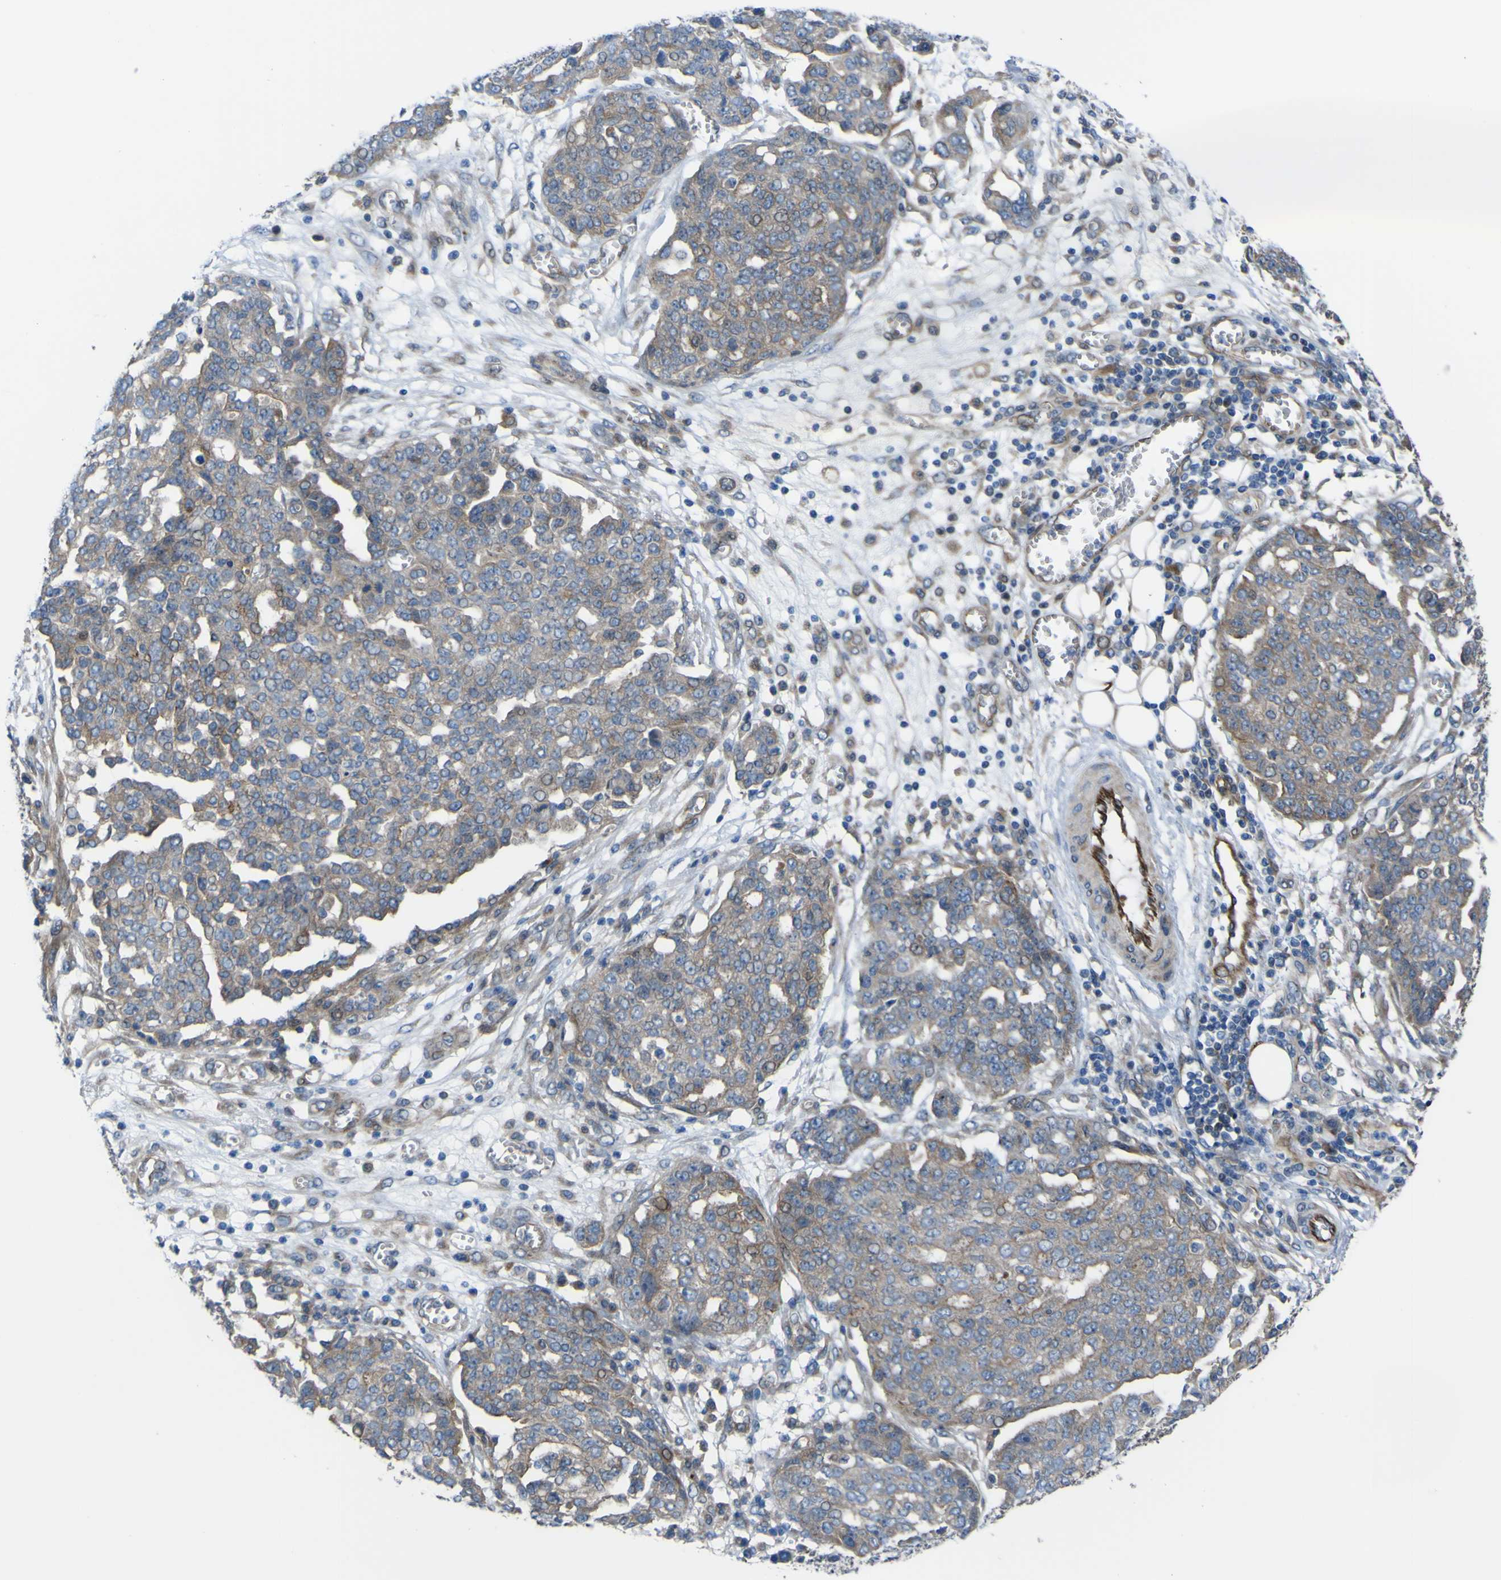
{"staining": {"intensity": "moderate", "quantity": "<25%", "location": "cytoplasmic/membranous"}, "tissue": "ovarian cancer", "cell_type": "Tumor cells", "image_type": "cancer", "snomed": [{"axis": "morphology", "description": "Cystadenocarcinoma, serous, NOS"}, {"axis": "topography", "description": "Soft tissue"}, {"axis": "topography", "description": "Ovary"}], "caption": "IHC micrograph of ovarian cancer (serous cystadenocarcinoma) stained for a protein (brown), which reveals low levels of moderate cytoplasmic/membranous staining in approximately <25% of tumor cells.", "gene": "FBXO30", "patient": {"sex": "female", "age": 57}}